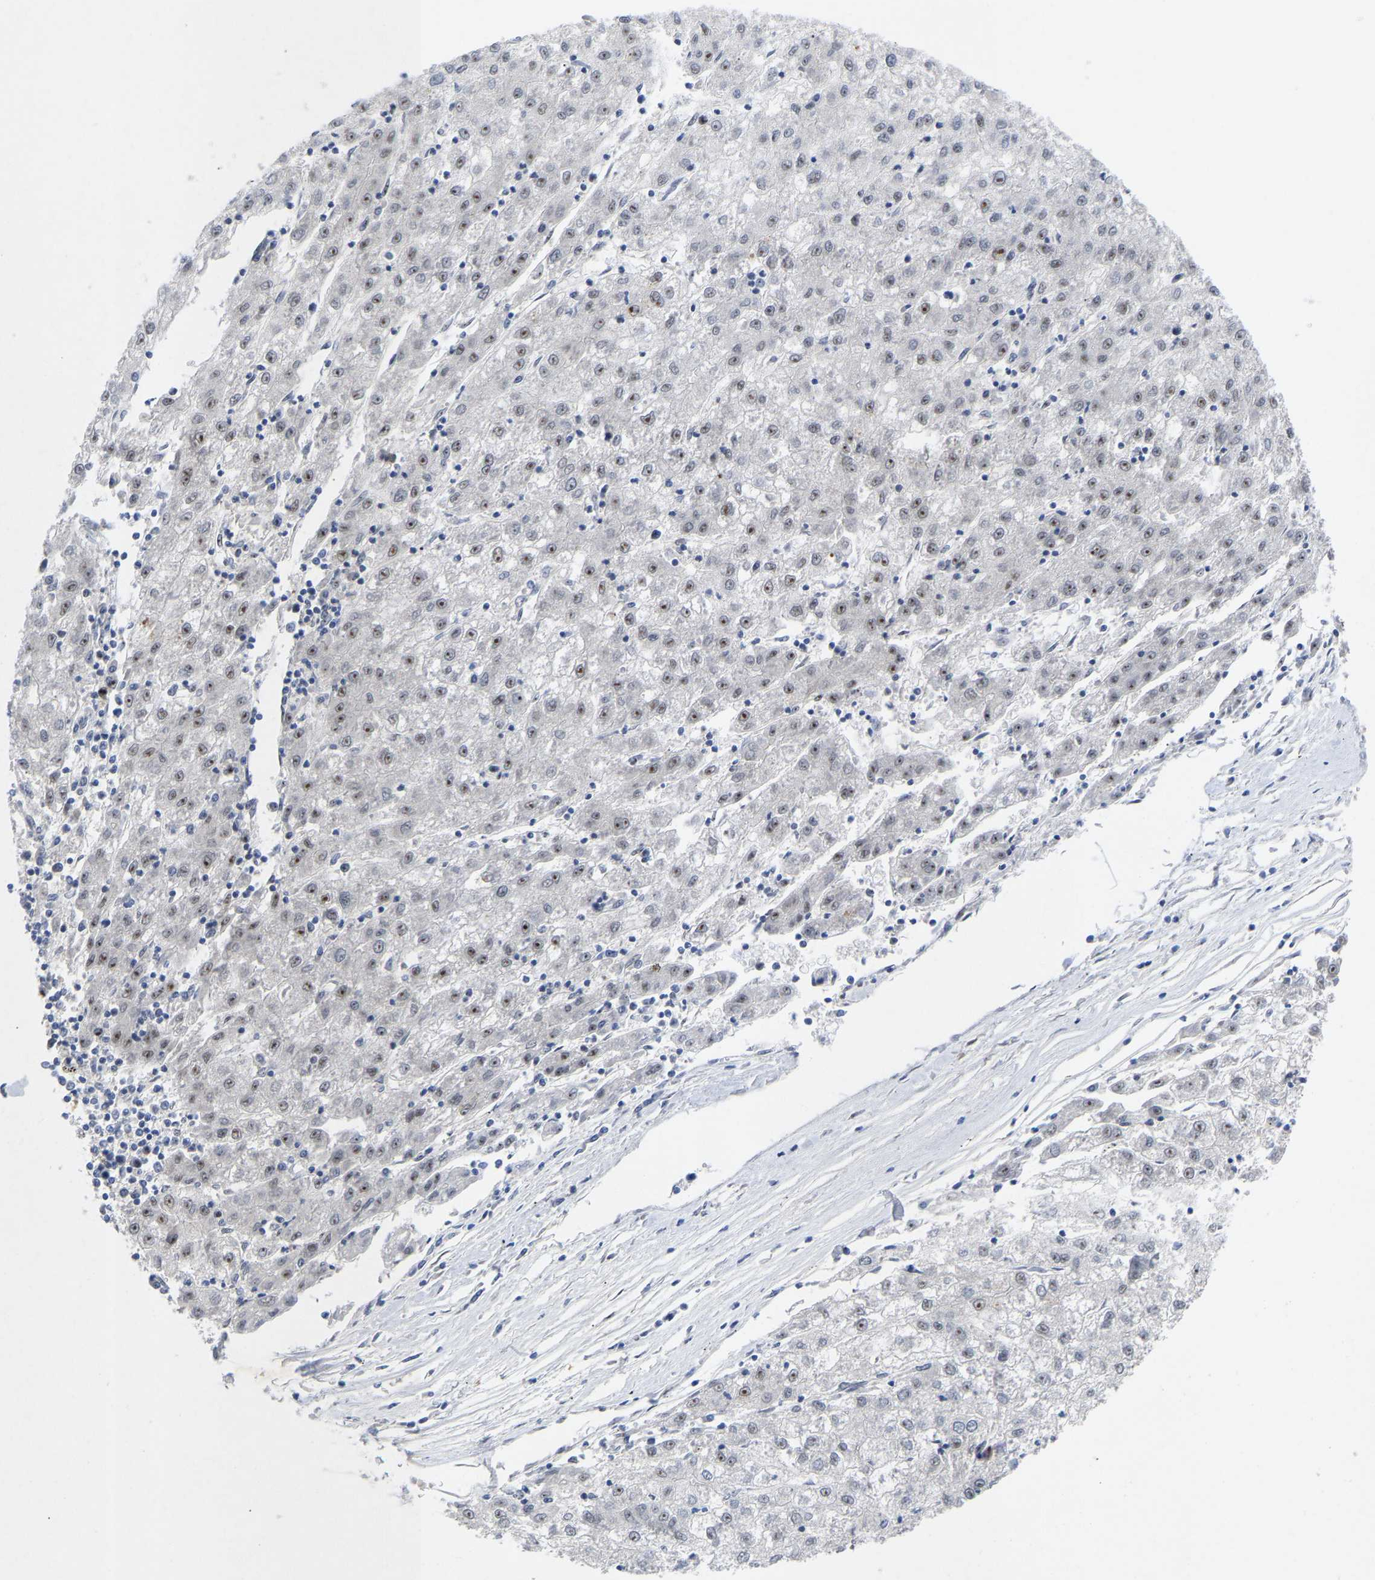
{"staining": {"intensity": "weak", "quantity": ">75%", "location": "nuclear"}, "tissue": "liver cancer", "cell_type": "Tumor cells", "image_type": "cancer", "snomed": [{"axis": "morphology", "description": "Carcinoma, Hepatocellular, NOS"}, {"axis": "topography", "description": "Liver"}], "caption": "A photomicrograph showing weak nuclear positivity in approximately >75% of tumor cells in liver cancer (hepatocellular carcinoma), as visualized by brown immunohistochemical staining.", "gene": "NLE1", "patient": {"sex": "male", "age": 72}}